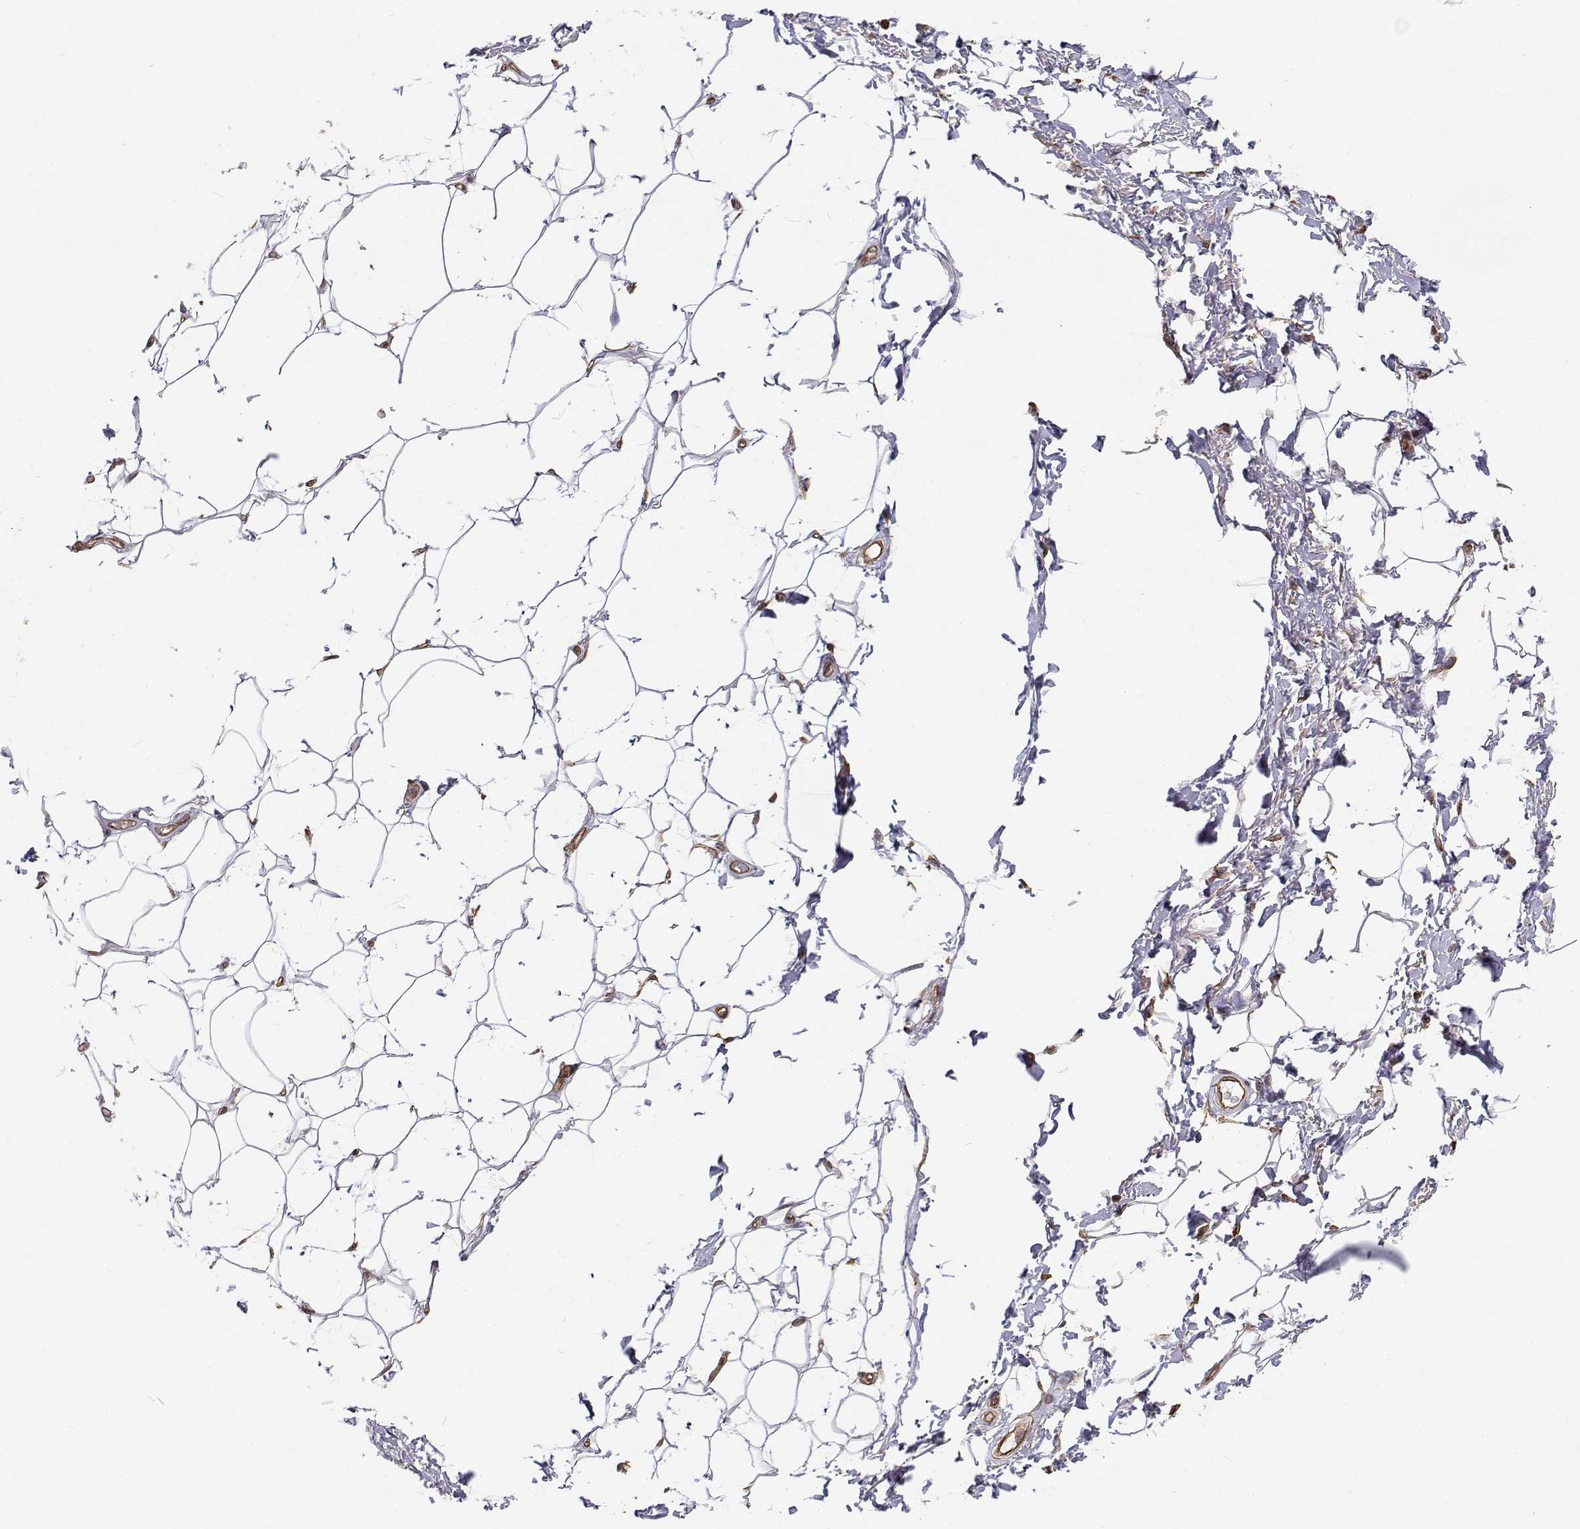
{"staining": {"intensity": "weak", "quantity": "25%-75%", "location": "cytoplasmic/membranous"}, "tissue": "adipose tissue", "cell_type": "Adipocytes", "image_type": "normal", "snomed": [{"axis": "morphology", "description": "Normal tissue, NOS"}, {"axis": "topography", "description": "Peripheral nerve tissue"}], "caption": "This is a photomicrograph of immunohistochemistry staining of benign adipose tissue, which shows weak positivity in the cytoplasmic/membranous of adipocytes.", "gene": "GSDMA", "patient": {"sex": "male", "age": 51}}